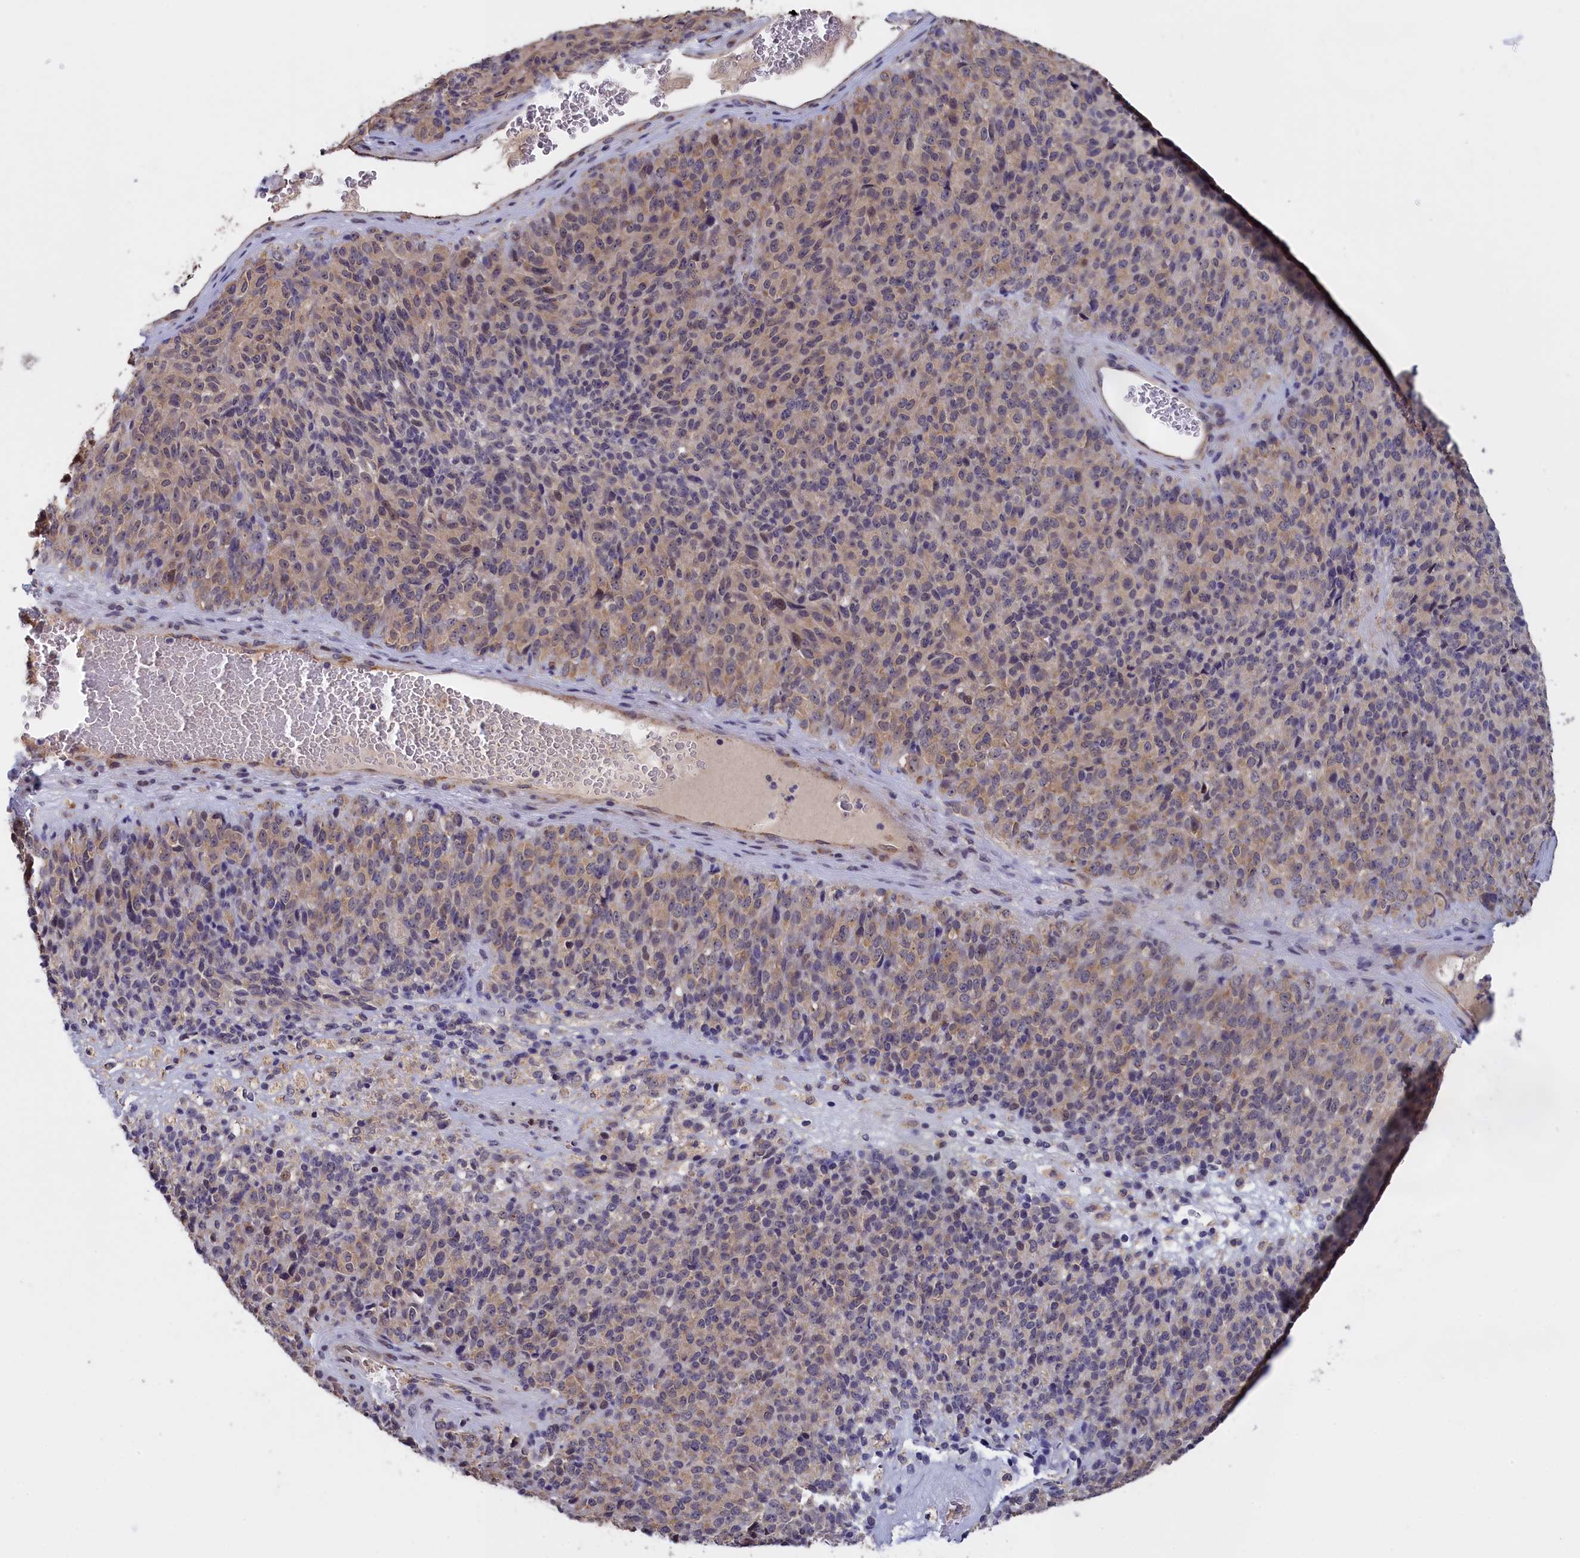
{"staining": {"intensity": "weak", "quantity": "<25%", "location": "cytoplasmic/membranous"}, "tissue": "melanoma", "cell_type": "Tumor cells", "image_type": "cancer", "snomed": [{"axis": "morphology", "description": "Malignant melanoma, Metastatic site"}, {"axis": "topography", "description": "Brain"}], "caption": "There is no significant staining in tumor cells of melanoma.", "gene": "COL19A1", "patient": {"sex": "female", "age": 56}}